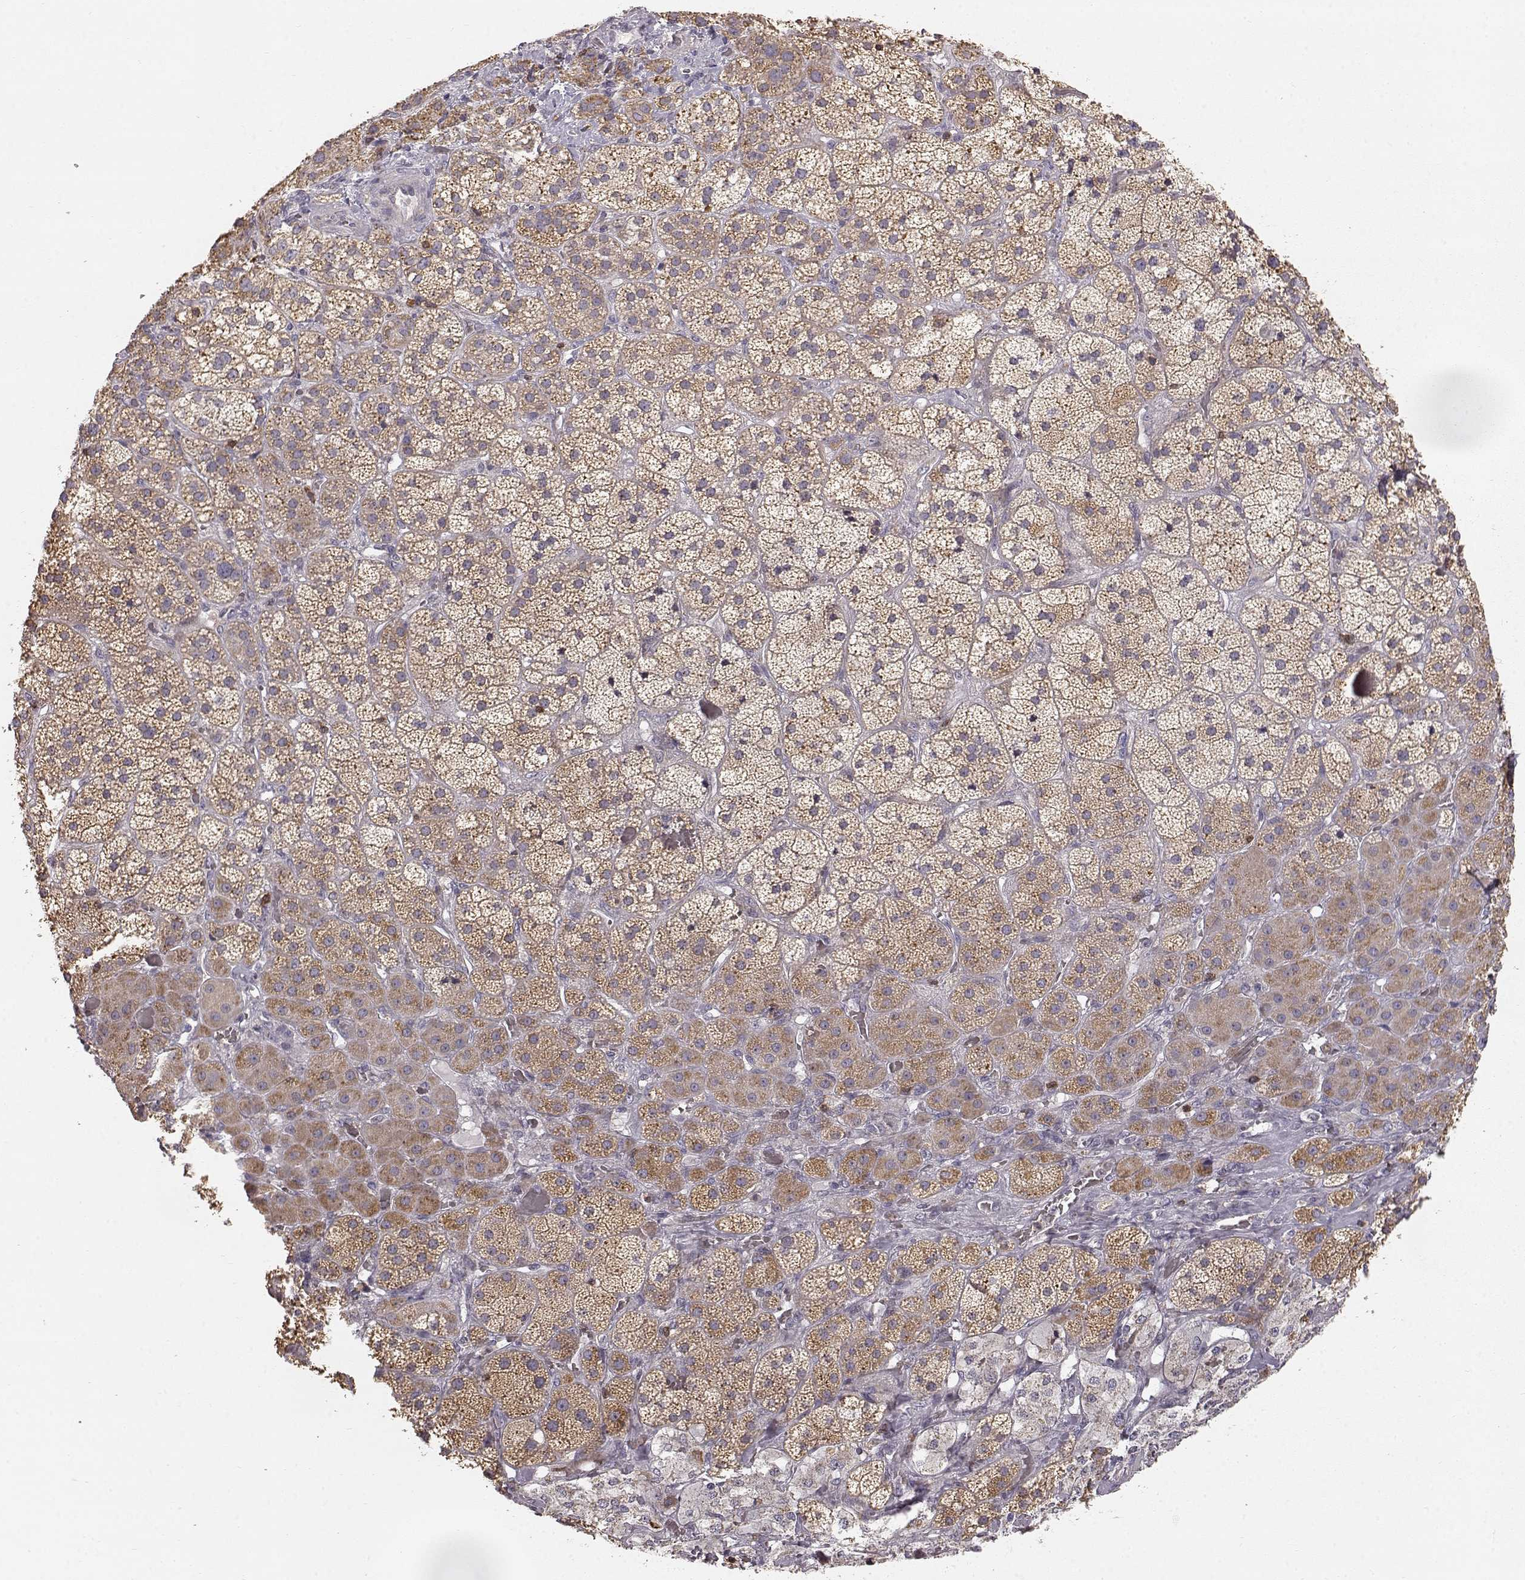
{"staining": {"intensity": "moderate", "quantity": ">75%", "location": "cytoplasmic/membranous"}, "tissue": "adrenal gland", "cell_type": "Glandular cells", "image_type": "normal", "snomed": [{"axis": "morphology", "description": "Normal tissue, NOS"}, {"axis": "topography", "description": "Adrenal gland"}], "caption": "Glandular cells display medium levels of moderate cytoplasmic/membranous staining in about >75% of cells in unremarkable adrenal gland.", "gene": "GRAP2", "patient": {"sex": "male", "age": 57}}